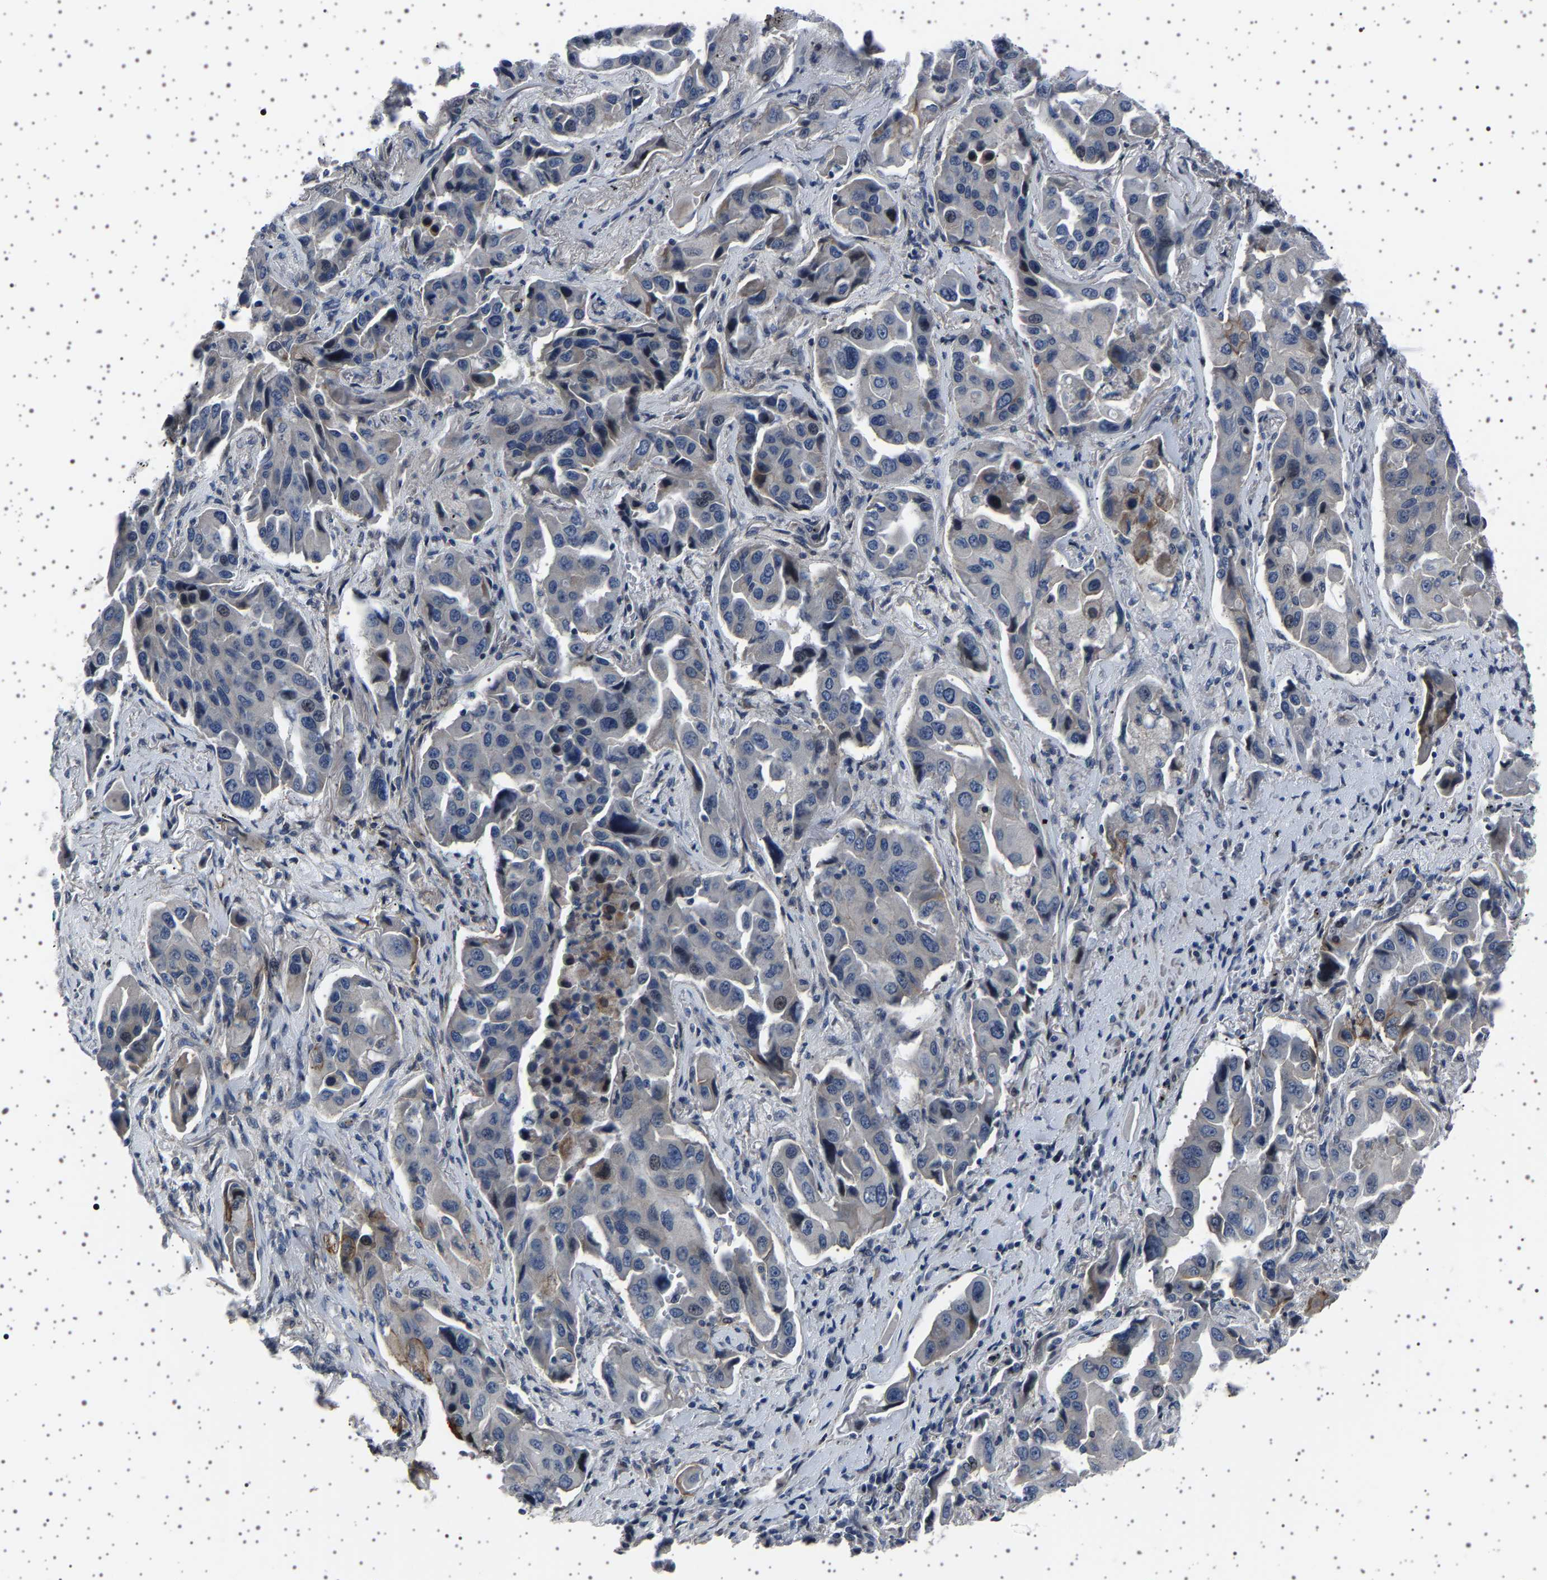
{"staining": {"intensity": "negative", "quantity": "none", "location": "none"}, "tissue": "lung cancer", "cell_type": "Tumor cells", "image_type": "cancer", "snomed": [{"axis": "morphology", "description": "Adenocarcinoma, NOS"}, {"axis": "topography", "description": "Lung"}], "caption": "Human adenocarcinoma (lung) stained for a protein using IHC displays no expression in tumor cells.", "gene": "PAK5", "patient": {"sex": "female", "age": 65}}